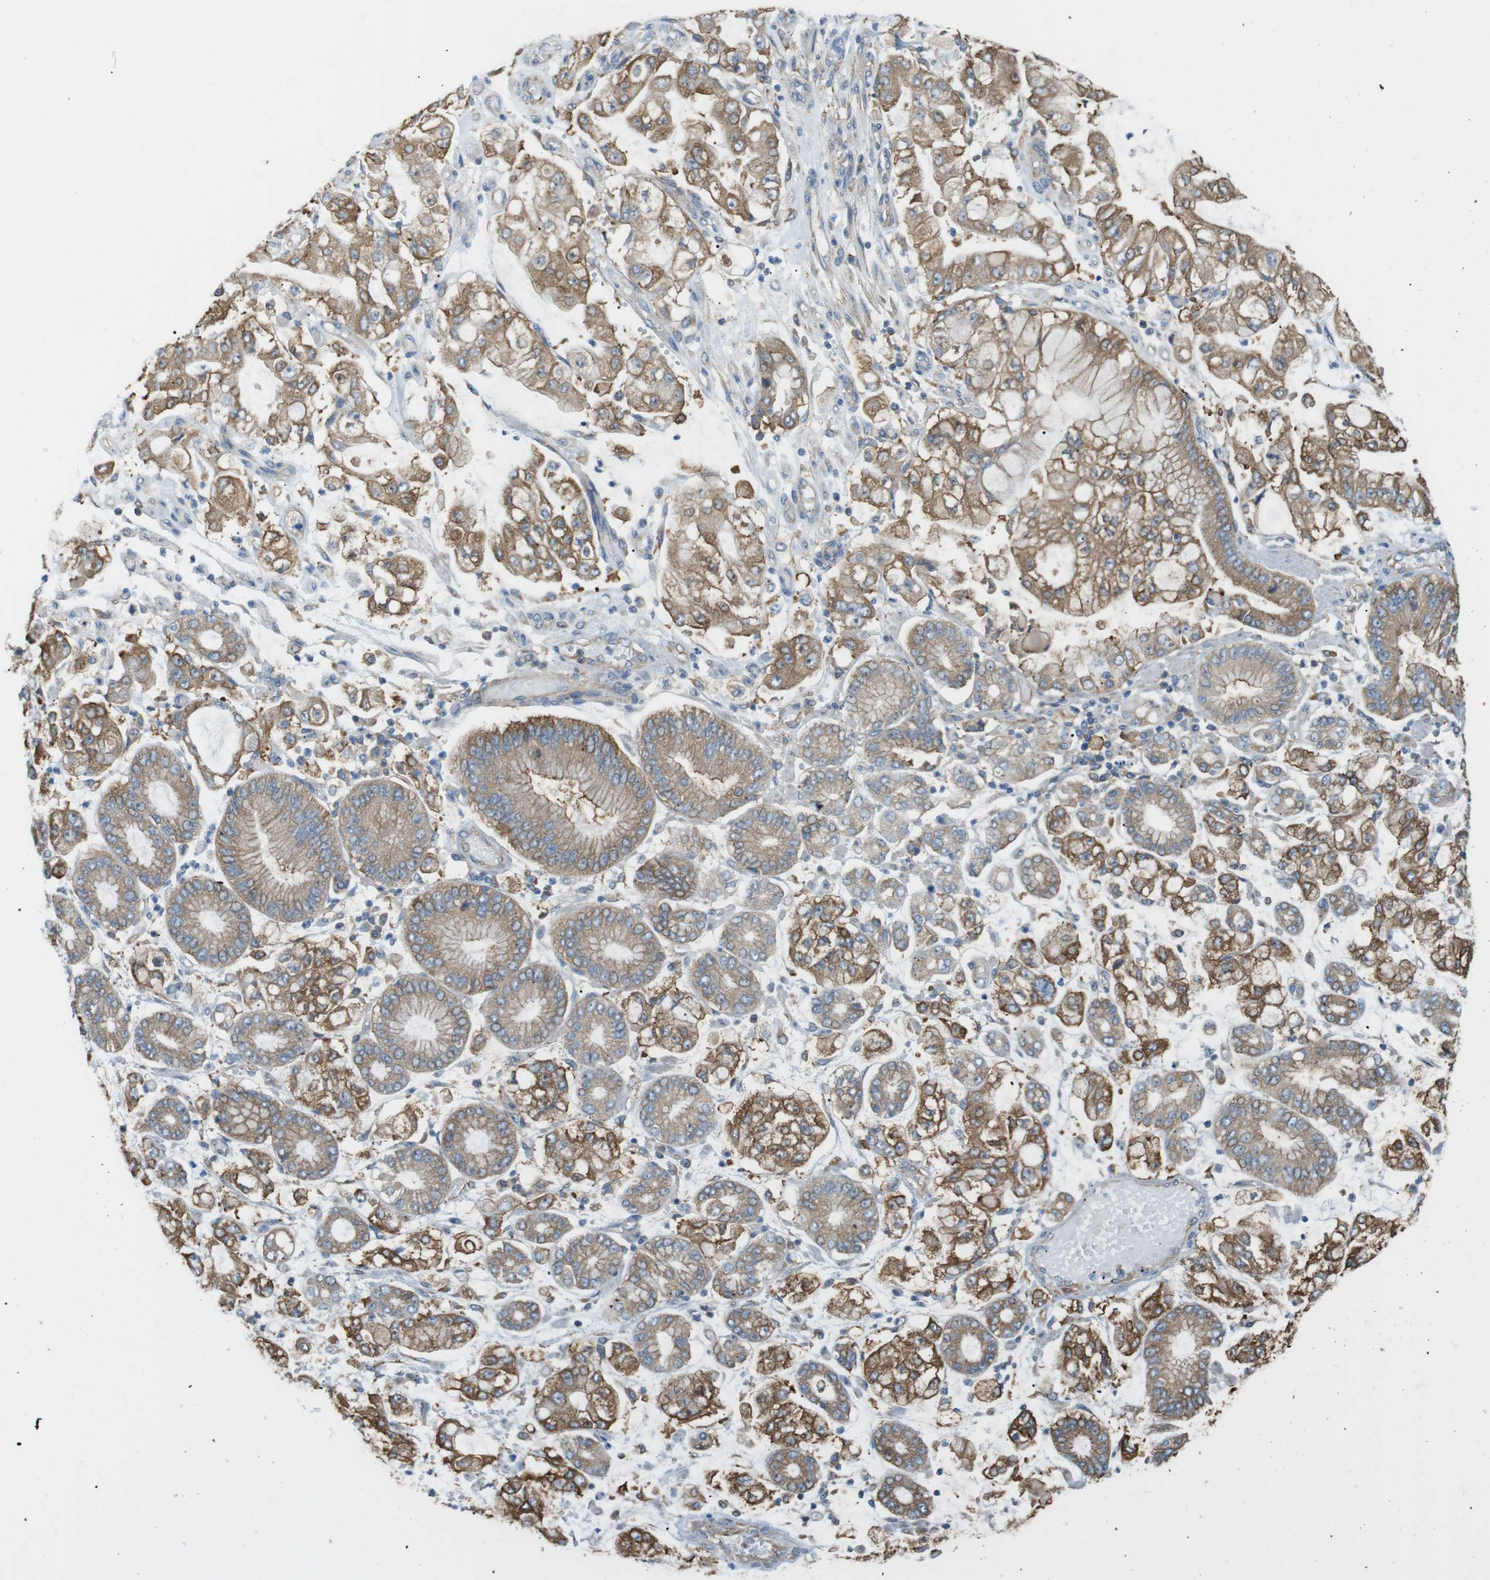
{"staining": {"intensity": "moderate", "quantity": ">75%", "location": "cytoplasmic/membranous"}, "tissue": "stomach cancer", "cell_type": "Tumor cells", "image_type": "cancer", "snomed": [{"axis": "morphology", "description": "Adenocarcinoma, NOS"}, {"axis": "topography", "description": "Stomach"}], "caption": "This photomicrograph displays stomach adenocarcinoma stained with immunohistochemistry to label a protein in brown. The cytoplasmic/membranous of tumor cells show moderate positivity for the protein. Nuclei are counter-stained blue.", "gene": "PEPD", "patient": {"sex": "male", "age": 76}}